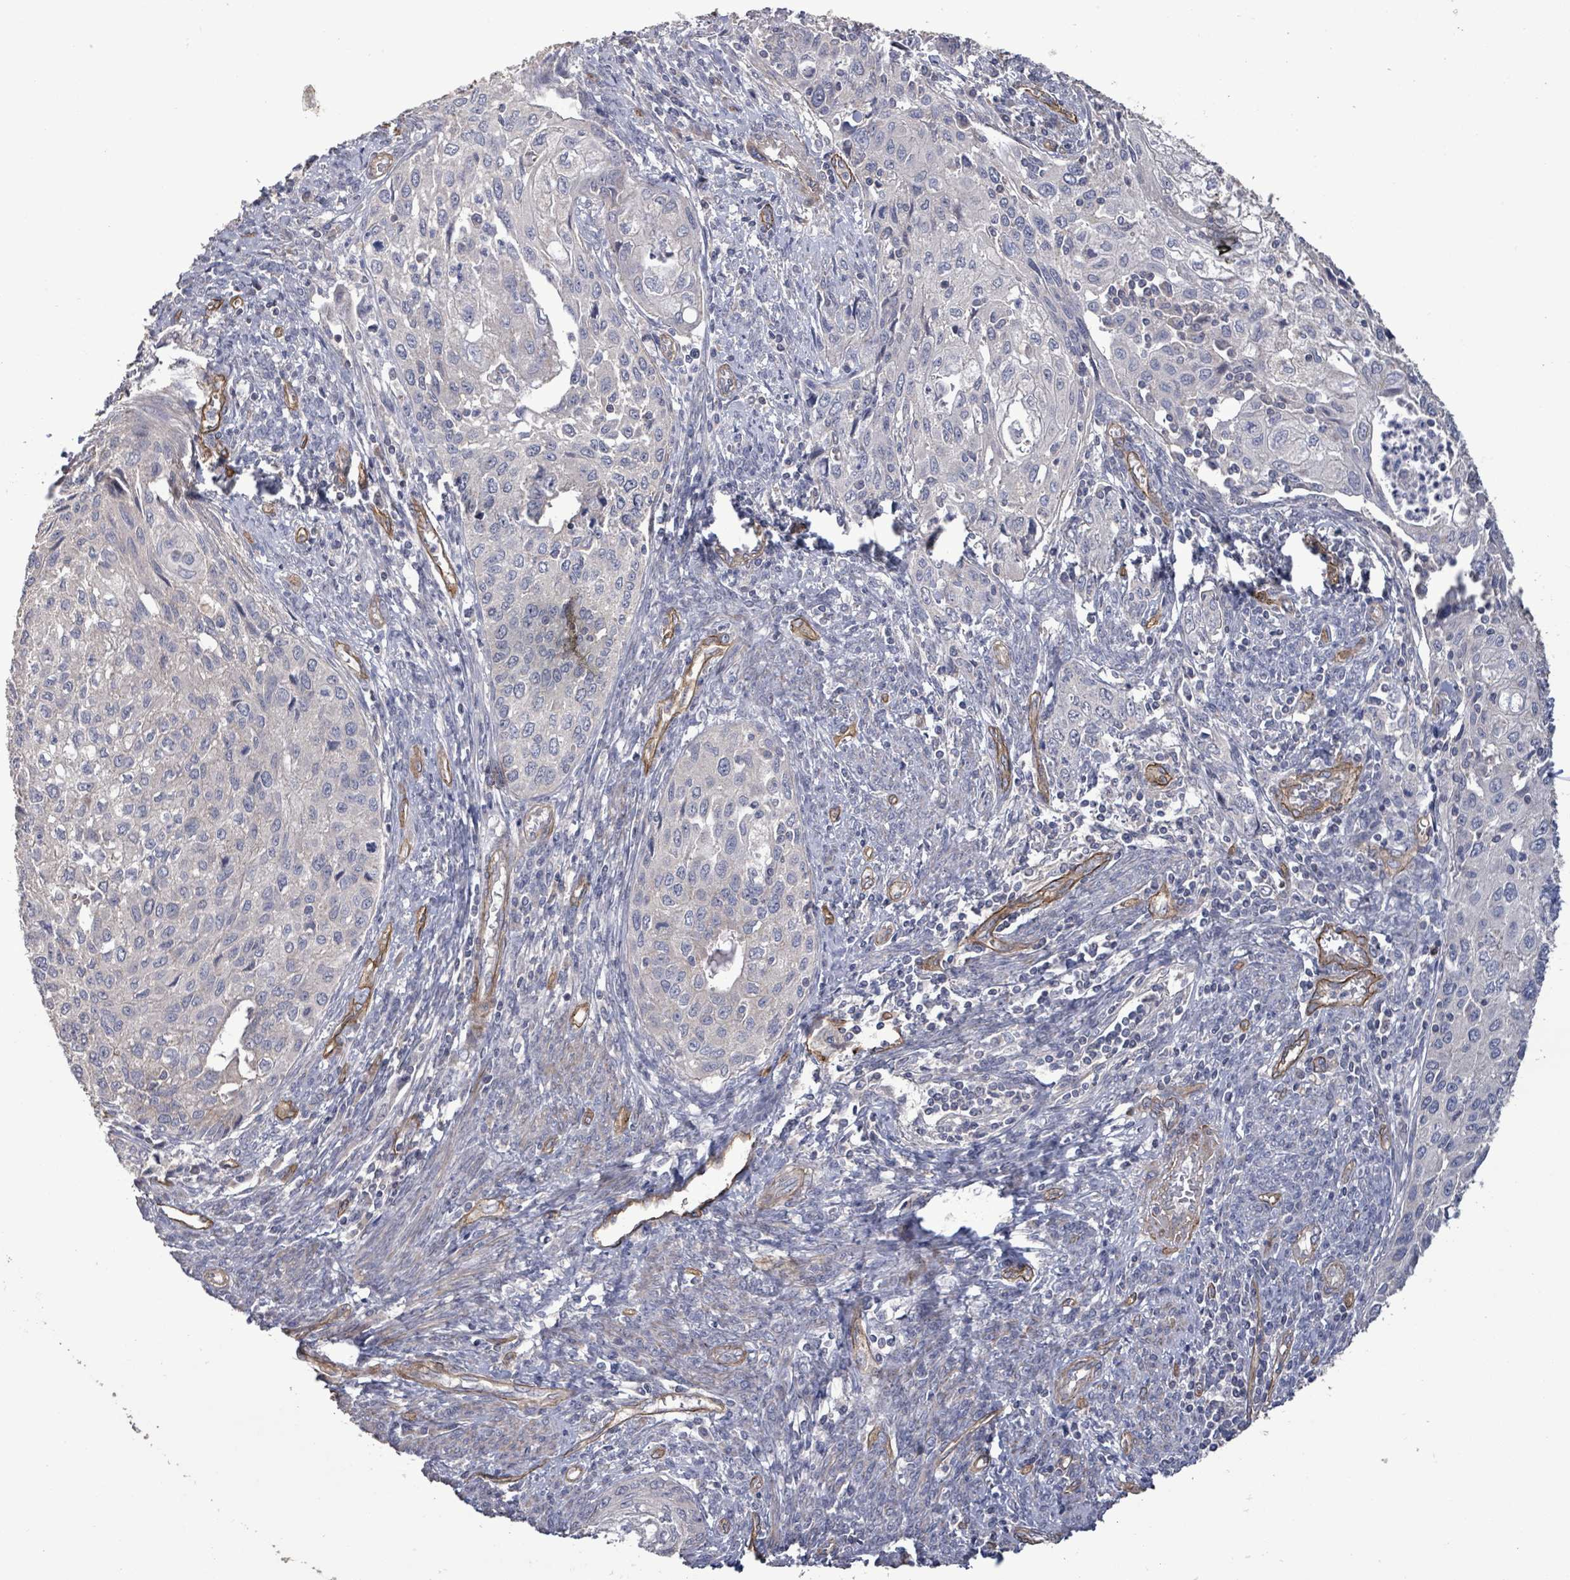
{"staining": {"intensity": "negative", "quantity": "none", "location": "none"}, "tissue": "cervical cancer", "cell_type": "Tumor cells", "image_type": "cancer", "snomed": [{"axis": "morphology", "description": "Squamous cell carcinoma, NOS"}, {"axis": "topography", "description": "Cervix"}], "caption": "Immunohistochemistry (IHC) image of neoplastic tissue: cervical cancer (squamous cell carcinoma) stained with DAB shows no significant protein expression in tumor cells.", "gene": "KANK3", "patient": {"sex": "female", "age": 67}}